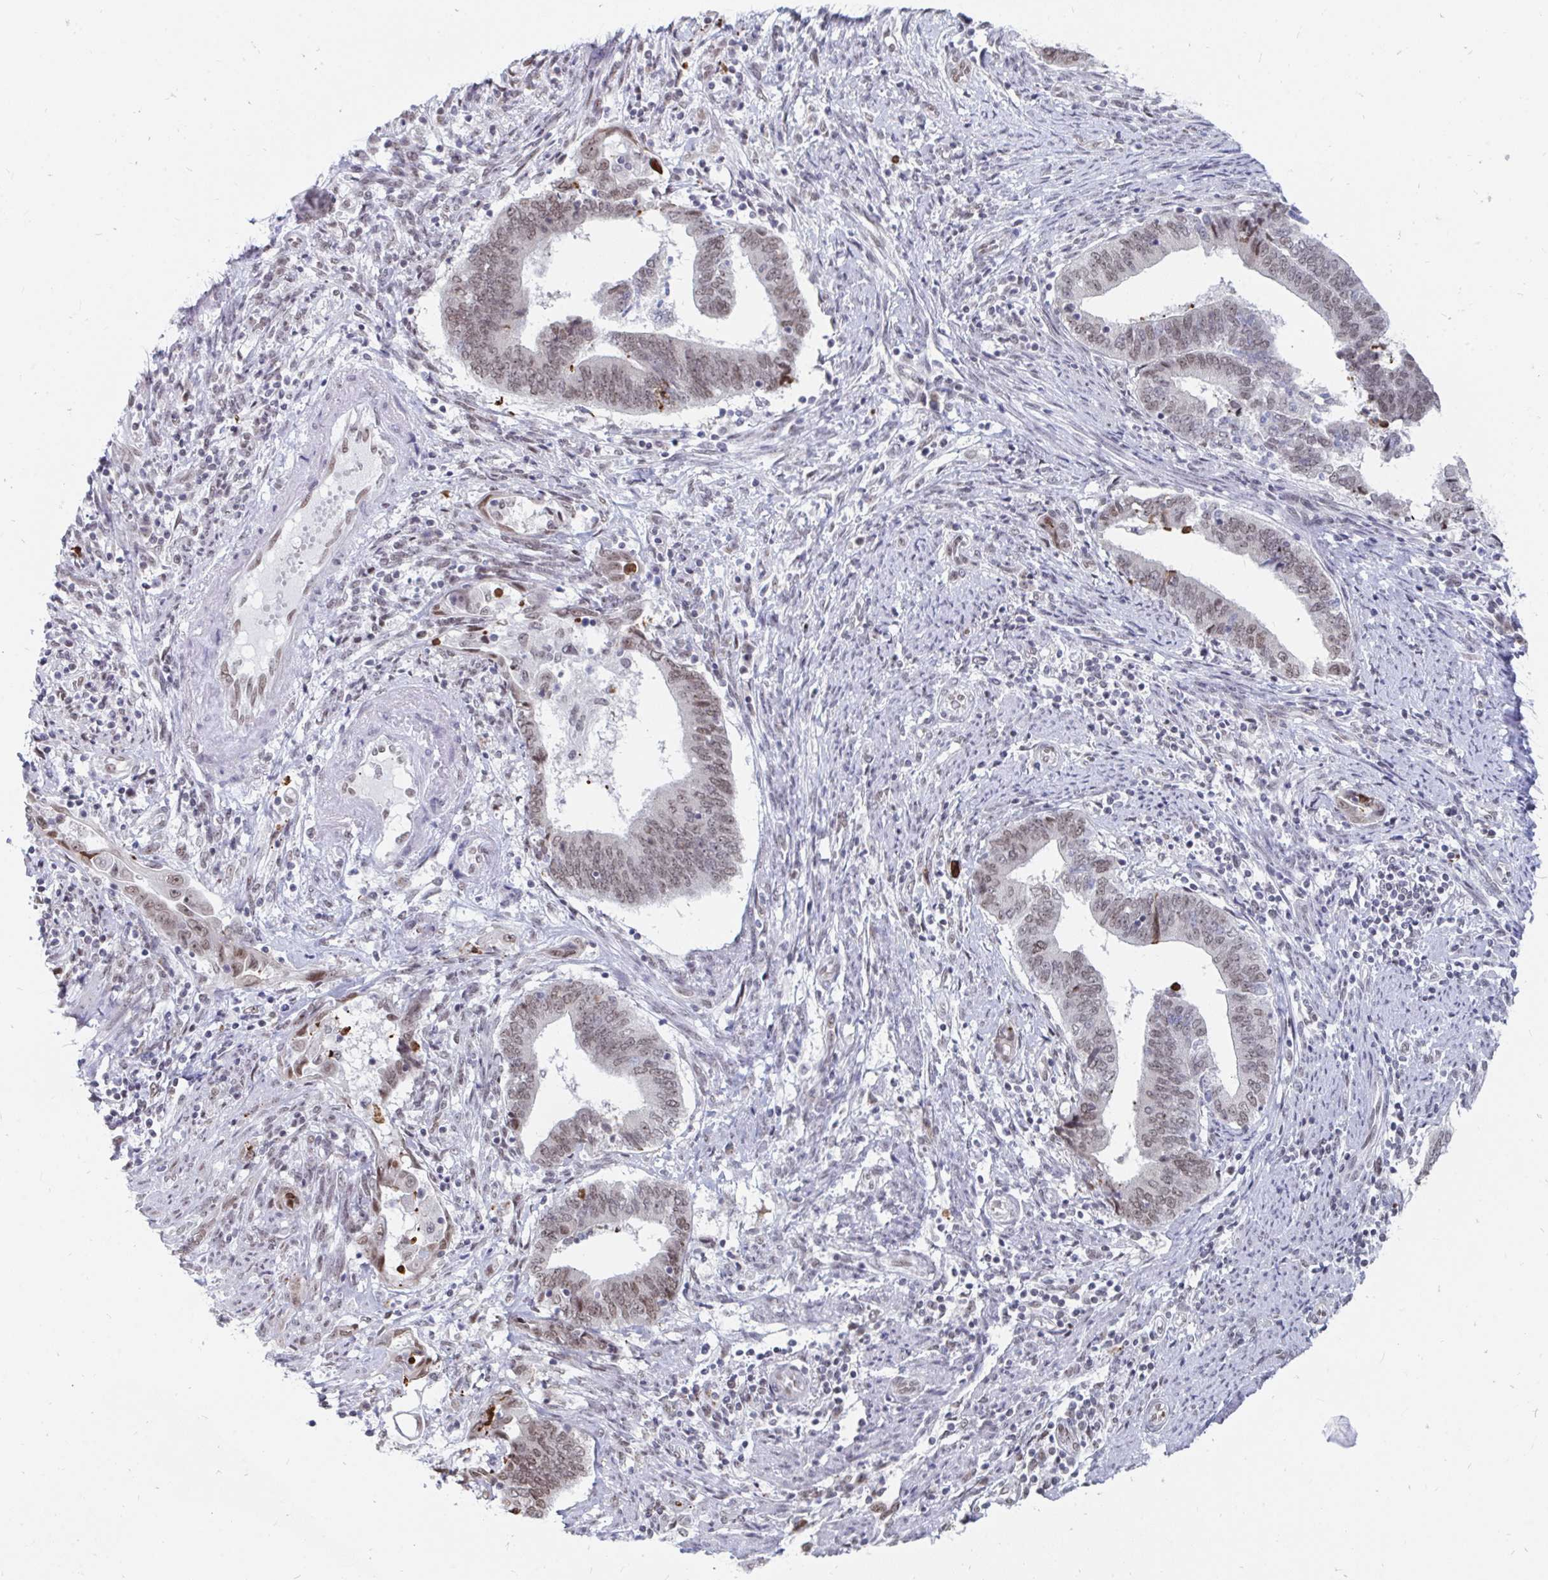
{"staining": {"intensity": "weak", "quantity": ">75%", "location": "nuclear"}, "tissue": "endometrial cancer", "cell_type": "Tumor cells", "image_type": "cancer", "snomed": [{"axis": "morphology", "description": "Adenocarcinoma, NOS"}, {"axis": "topography", "description": "Endometrium"}], "caption": "Endometrial cancer tissue displays weak nuclear staining in about >75% of tumor cells, visualized by immunohistochemistry.", "gene": "TRIP12", "patient": {"sex": "female", "age": 65}}